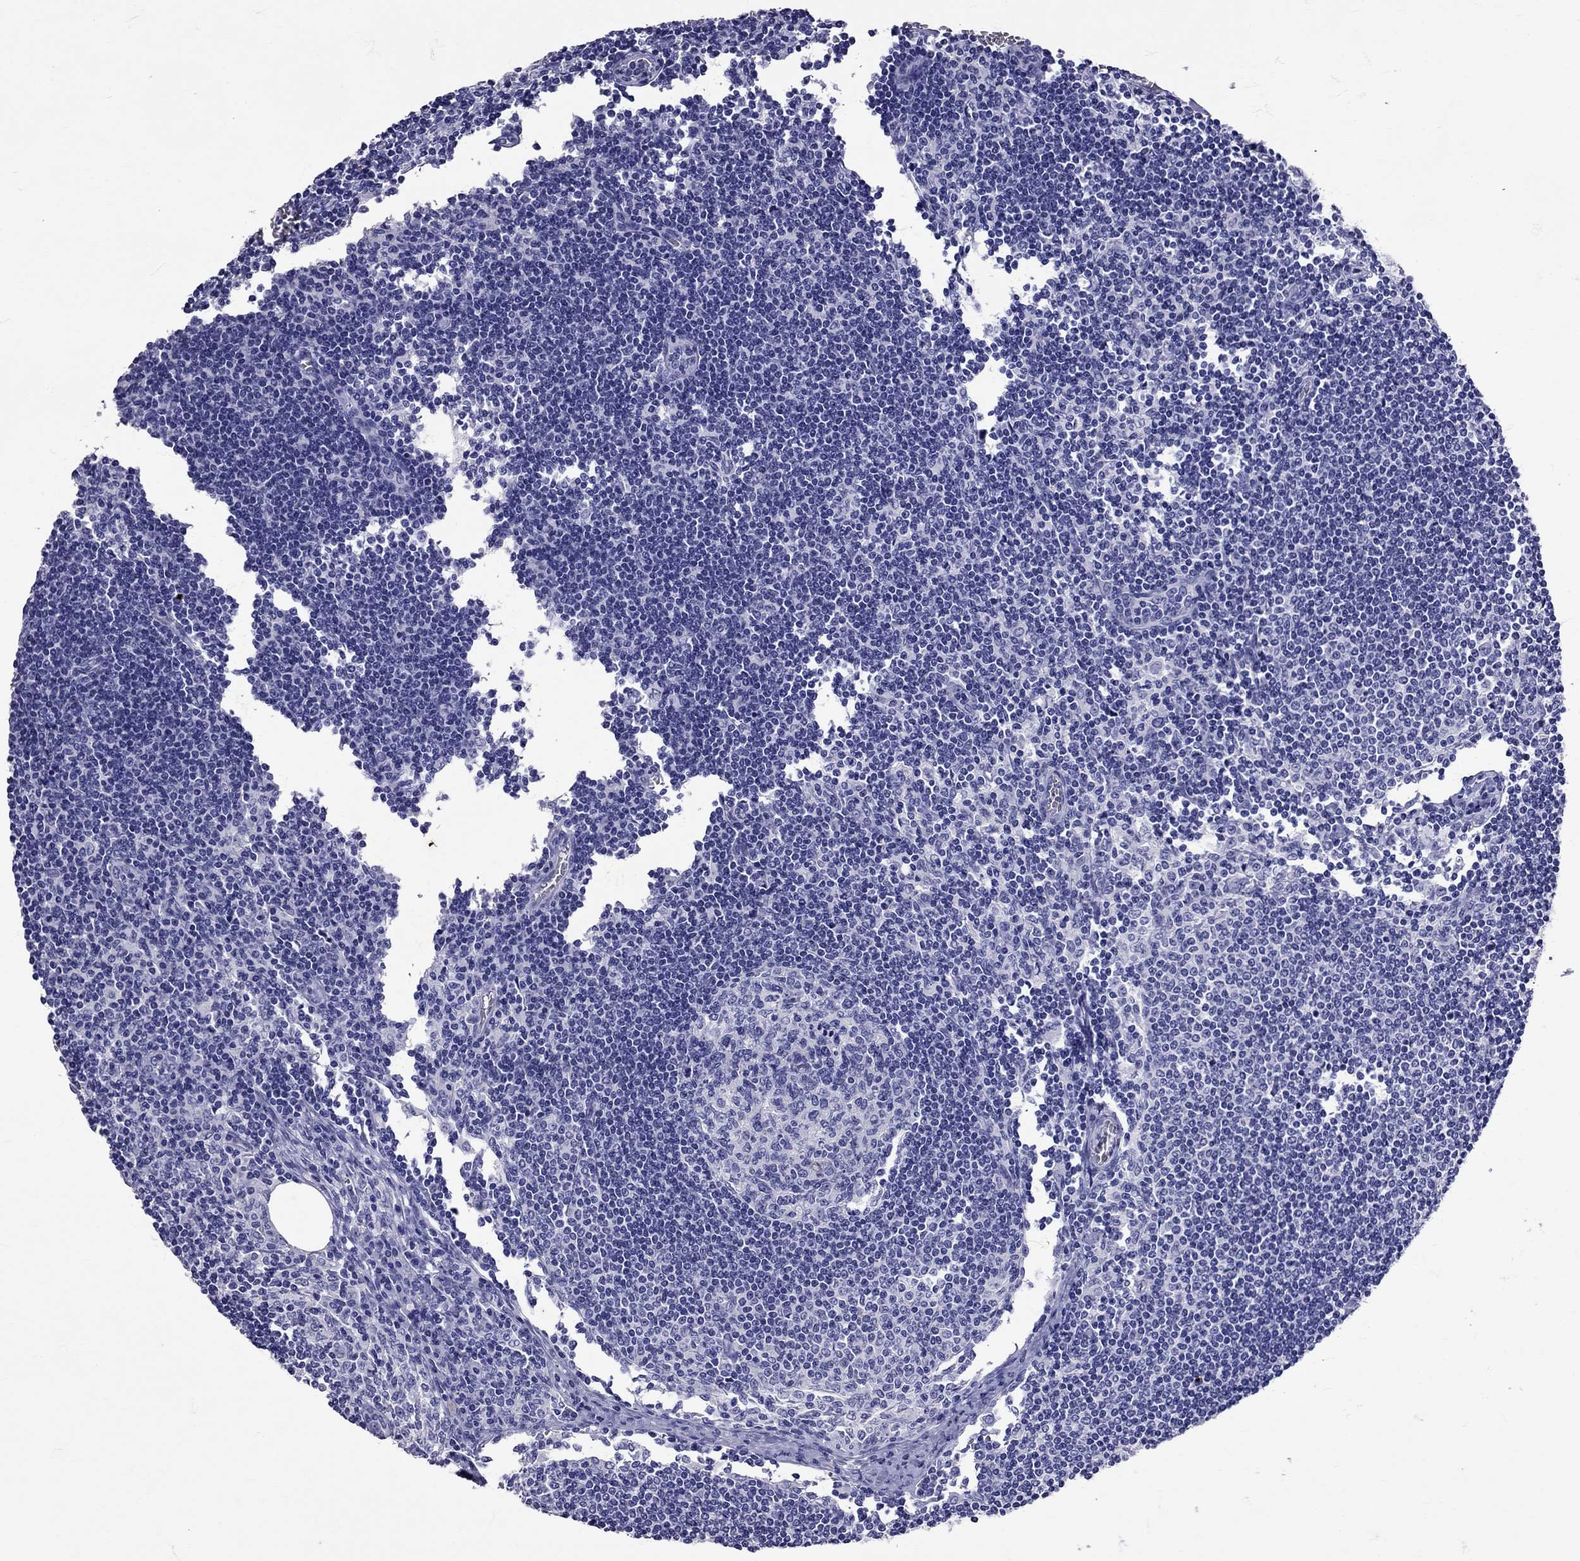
{"staining": {"intensity": "negative", "quantity": "none", "location": "none"}, "tissue": "lymph node", "cell_type": "Germinal center cells", "image_type": "normal", "snomed": [{"axis": "morphology", "description": "Normal tissue, NOS"}, {"axis": "topography", "description": "Lymph node"}], "caption": "DAB immunohistochemical staining of normal lymph node demonstrates no significant expression in germinal center cells. (DAB immunohistochemistry with hematoxylin counter stain).", "gene": "AVP", "patient": {"sex": "male", "age": 59}}